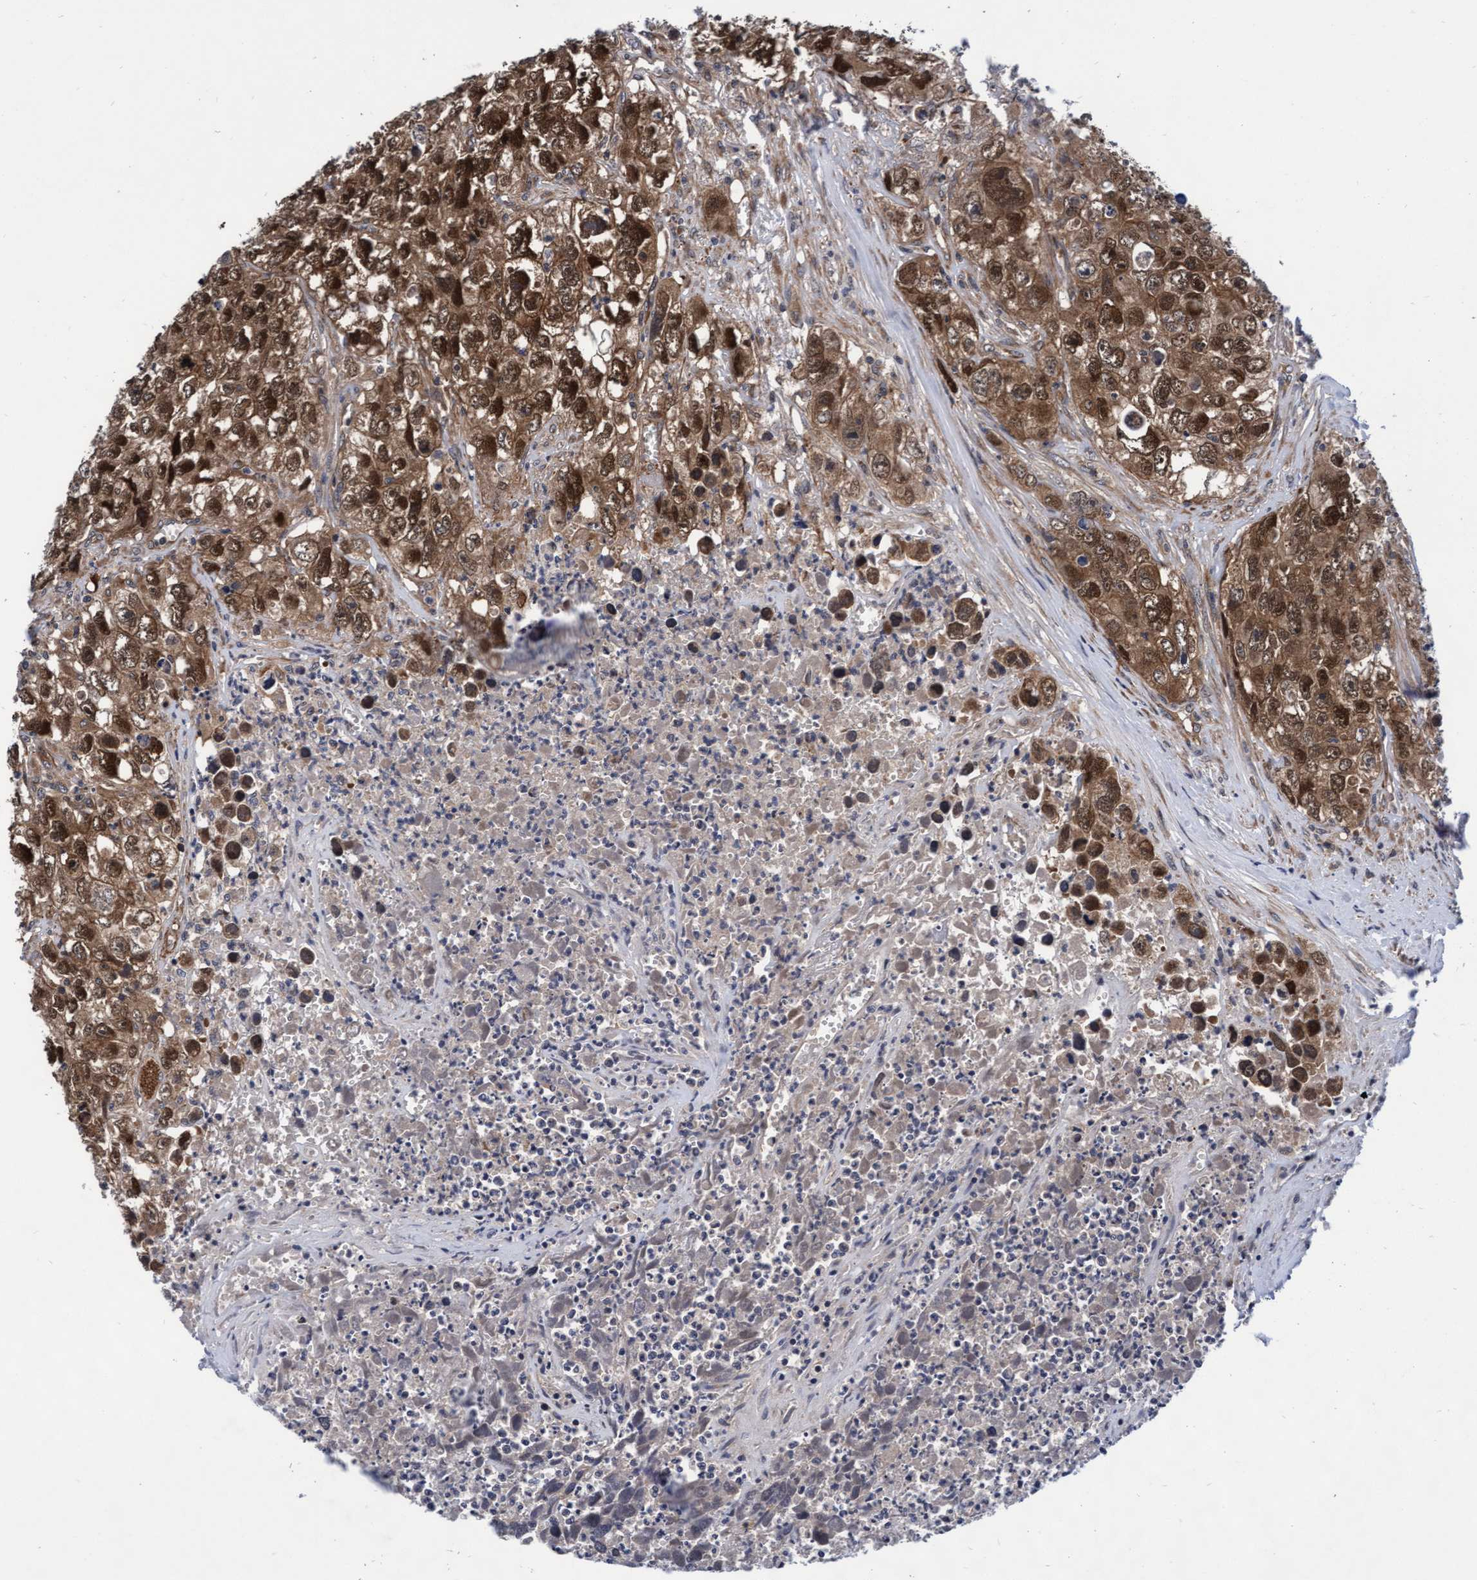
{"staining": {"intensity": "strong", "quantity": ">75%", "location": "cytoplasmic/membranous,nuclear"}, "tissue": "testis cancer", "cell_type": "Tumor cells", "image_type": "cancer", "snomed": [{"axis": "morphology", "description": "Seminoma, NOS"}, {"axis": "morphology", "description": "Carcinoma, Embryonal, NOS"}, {"axis": "topography", "description": "Testis"}], "caption": "Testis embryonal carcinoma stained with a protein marker displays strong staining in tumor cells.", "gene": "EFCAB13", "patient": {"sex": "male", "age": 43}}